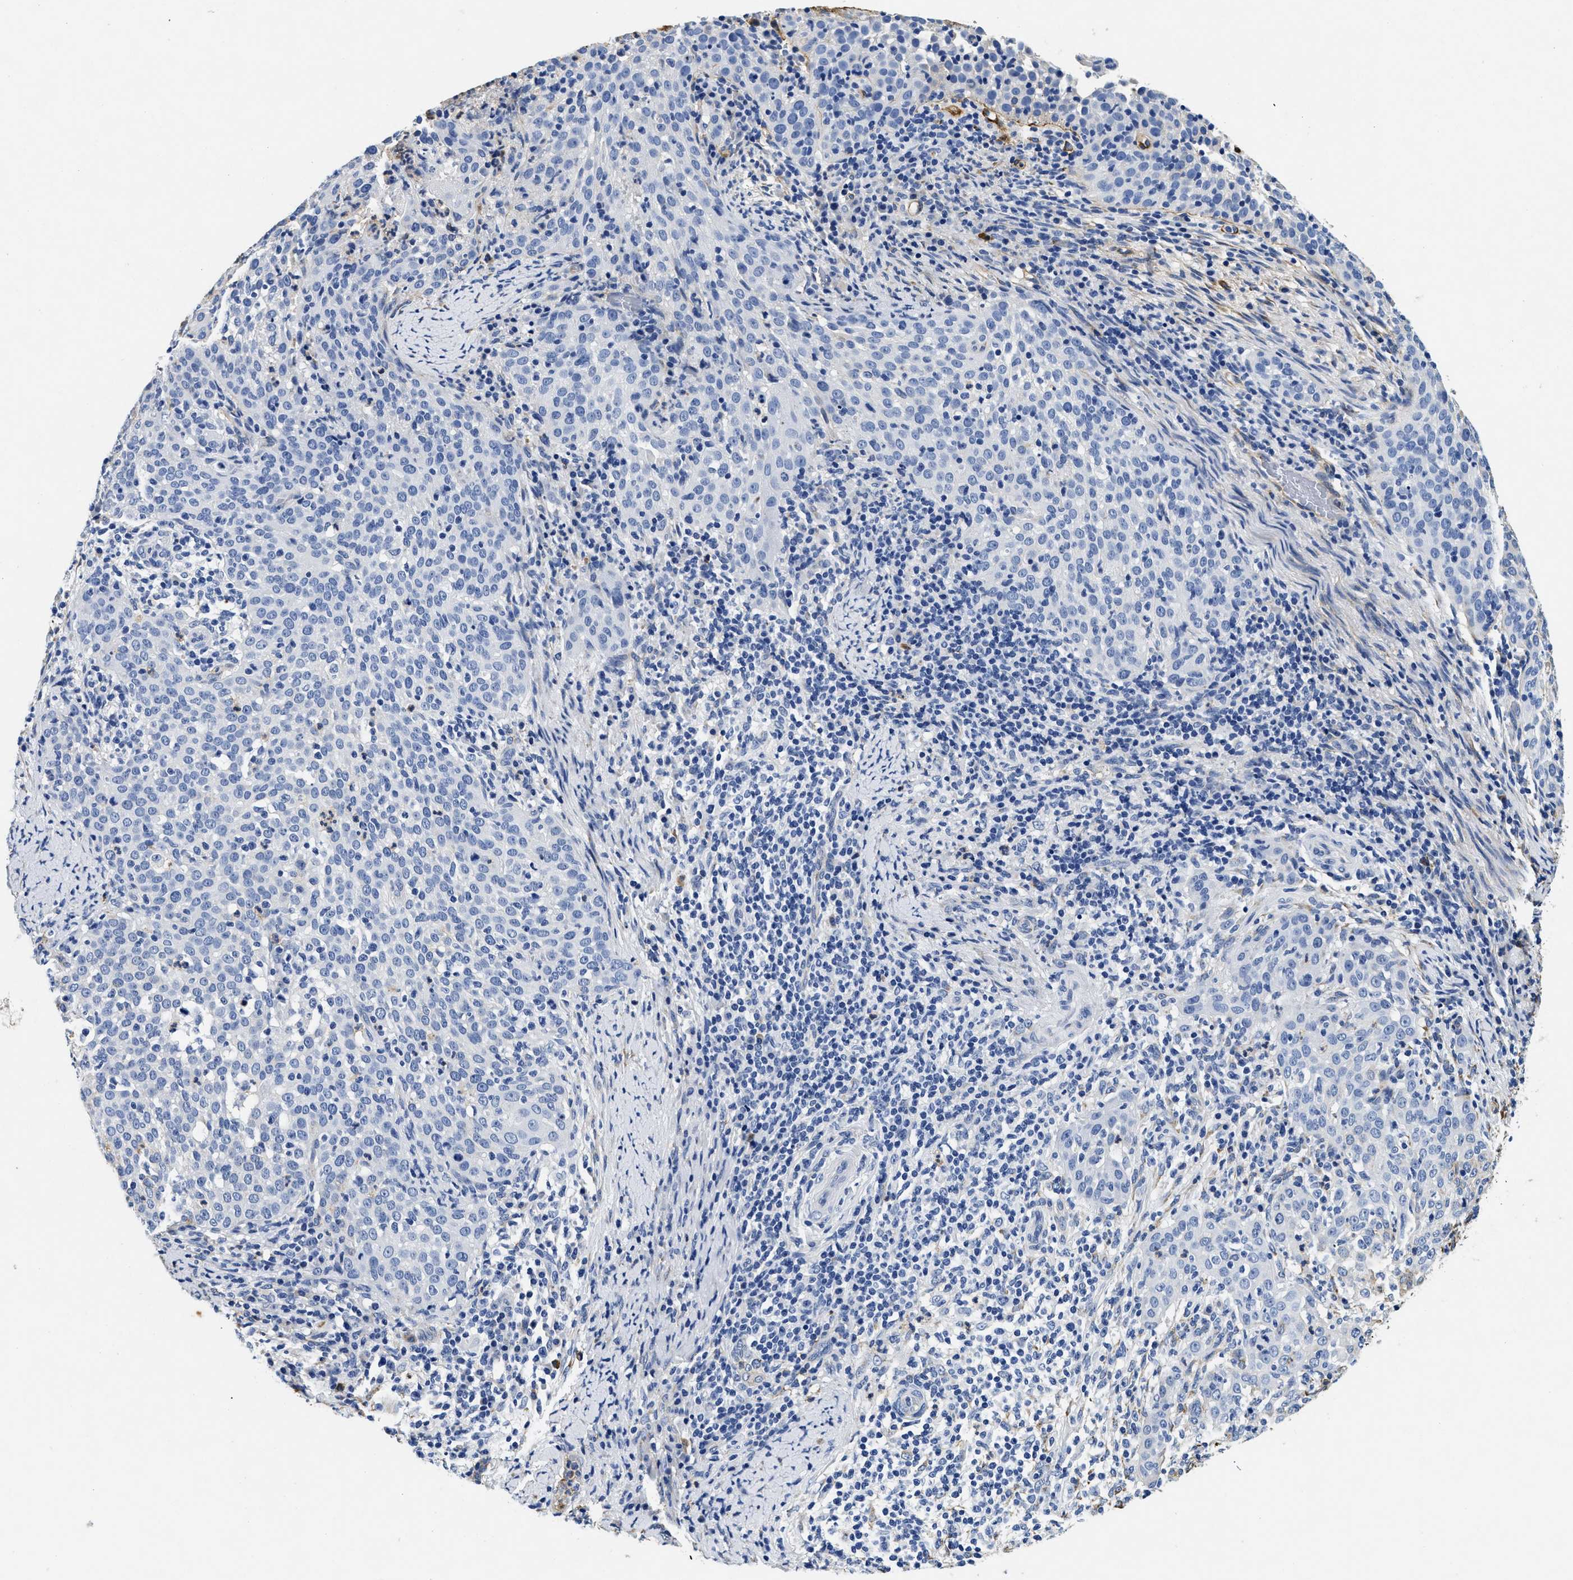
{"staining": {"intensity": "negative", "quantity": "none", "location": "none"}, "tissue": "cervical cancer", "cell_type": "Tumor cells", "image_type": "cancer", "snomed": [{"axis": "morphology", "description": "Squamous cell carcinoma, NOS"}, {"axis": "topography", "description": "Cervix"}], "caption": "There is no significant expression in tumor cells of cervical squamous cell carcinoma.", "gene": "LAMA3", "patient": {"sex": "female", "age": 51}}